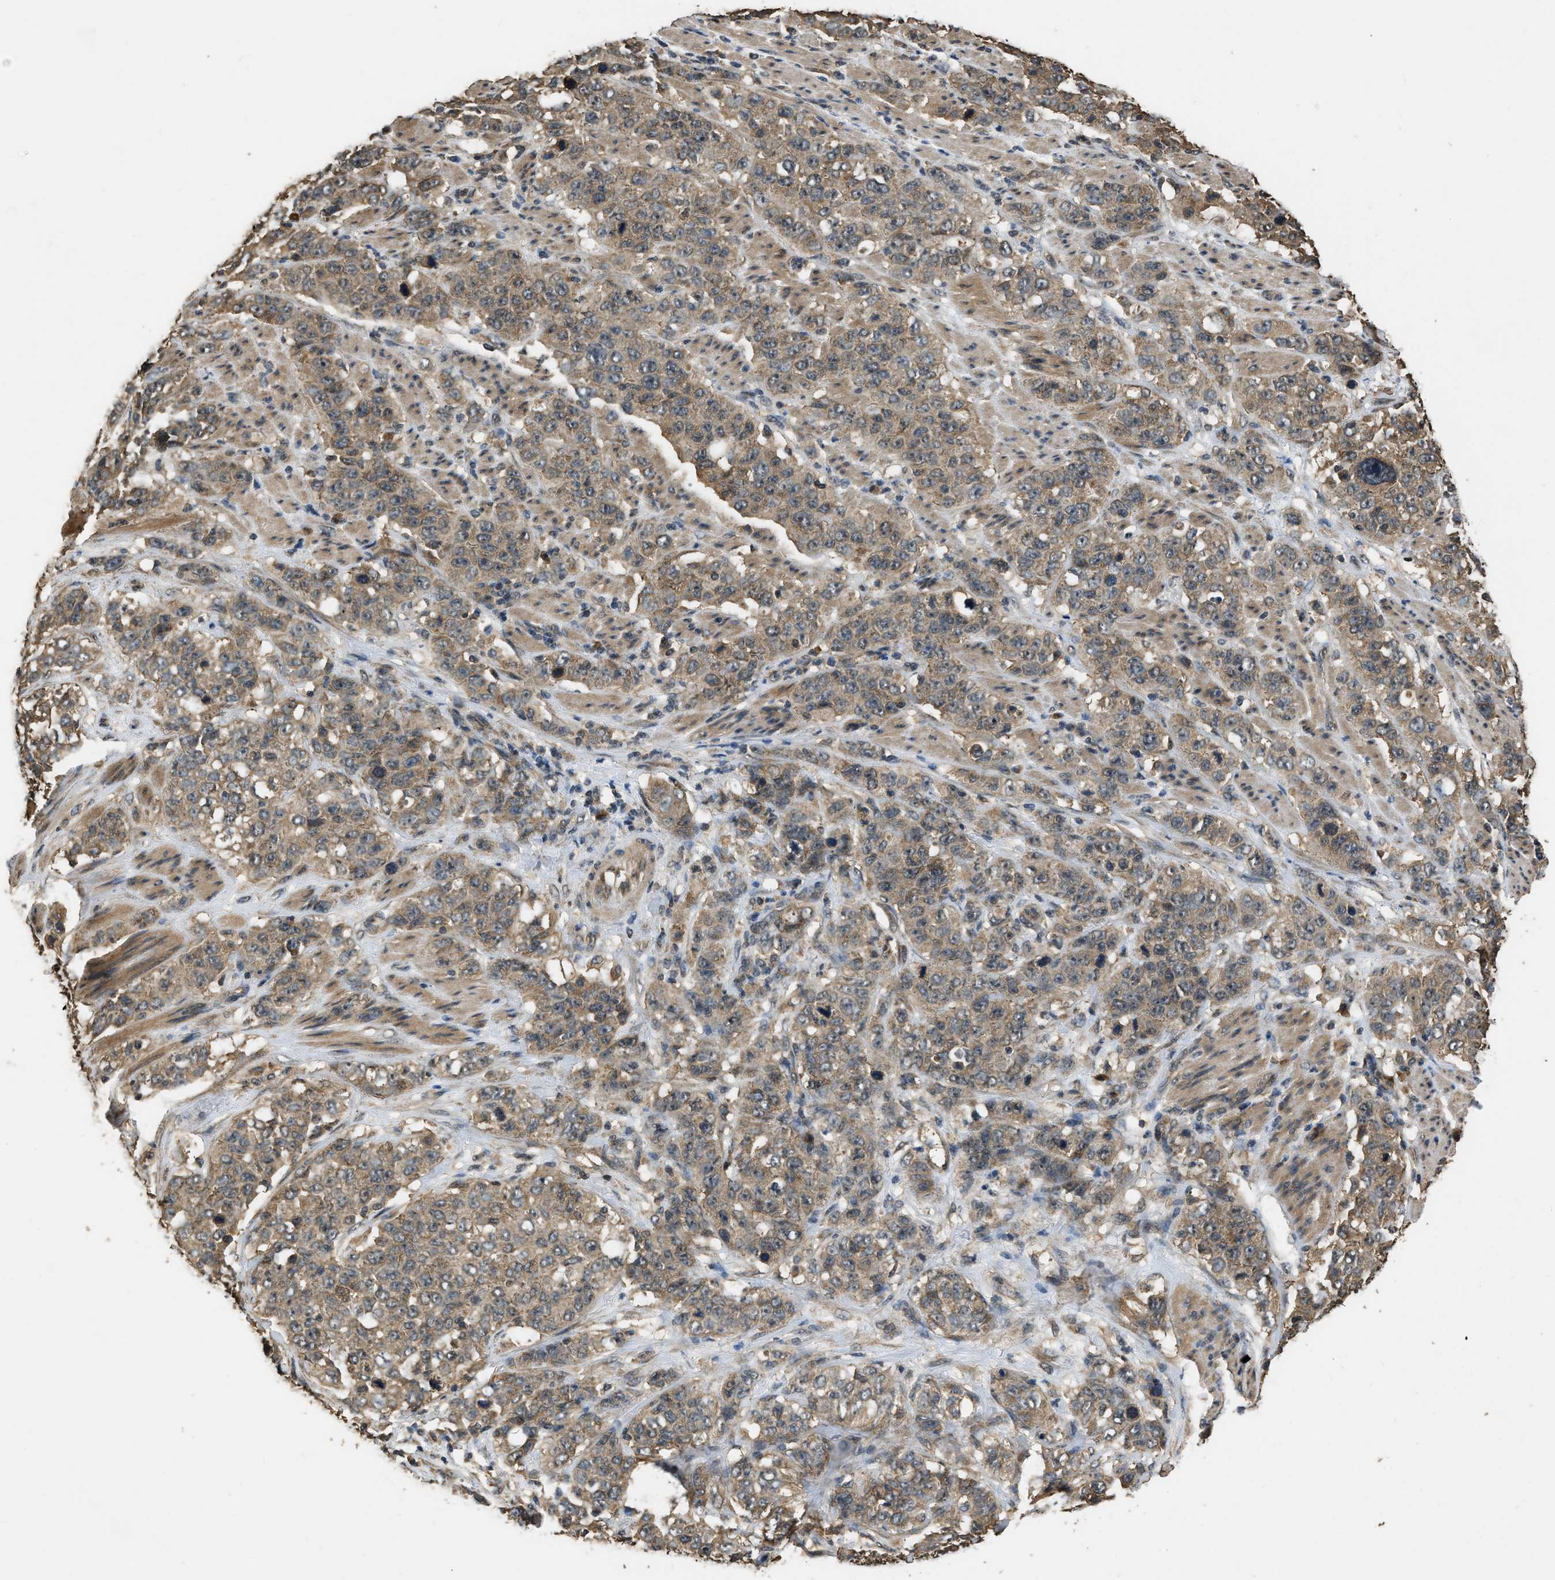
{"staining": {"intensity": "weak", "quantity": ">75%", "location": "cytoplasmic/membranous"}, "tissue": "stomach cancer", "cell_type": "Tumor cells", "image_type": "cancer", "snomed": [{"axis": "morphology", "description": "Adenocarcinoma, NOS"}, {"axis": "topography", "description": "Stomach"}], "caption": "Weak cytoplasmic/membranous protein expression is present in approximately >75% of tumor cells in stomach cancer (adenocarcinoma). The staining was performed using DAB to visualize the protein expression in brown, while the nuclei were stained in blue with hematoxylin (Magnification: 20x).", "gene": "DENND6B", "patient": {"sex": "male", "age": 48}}